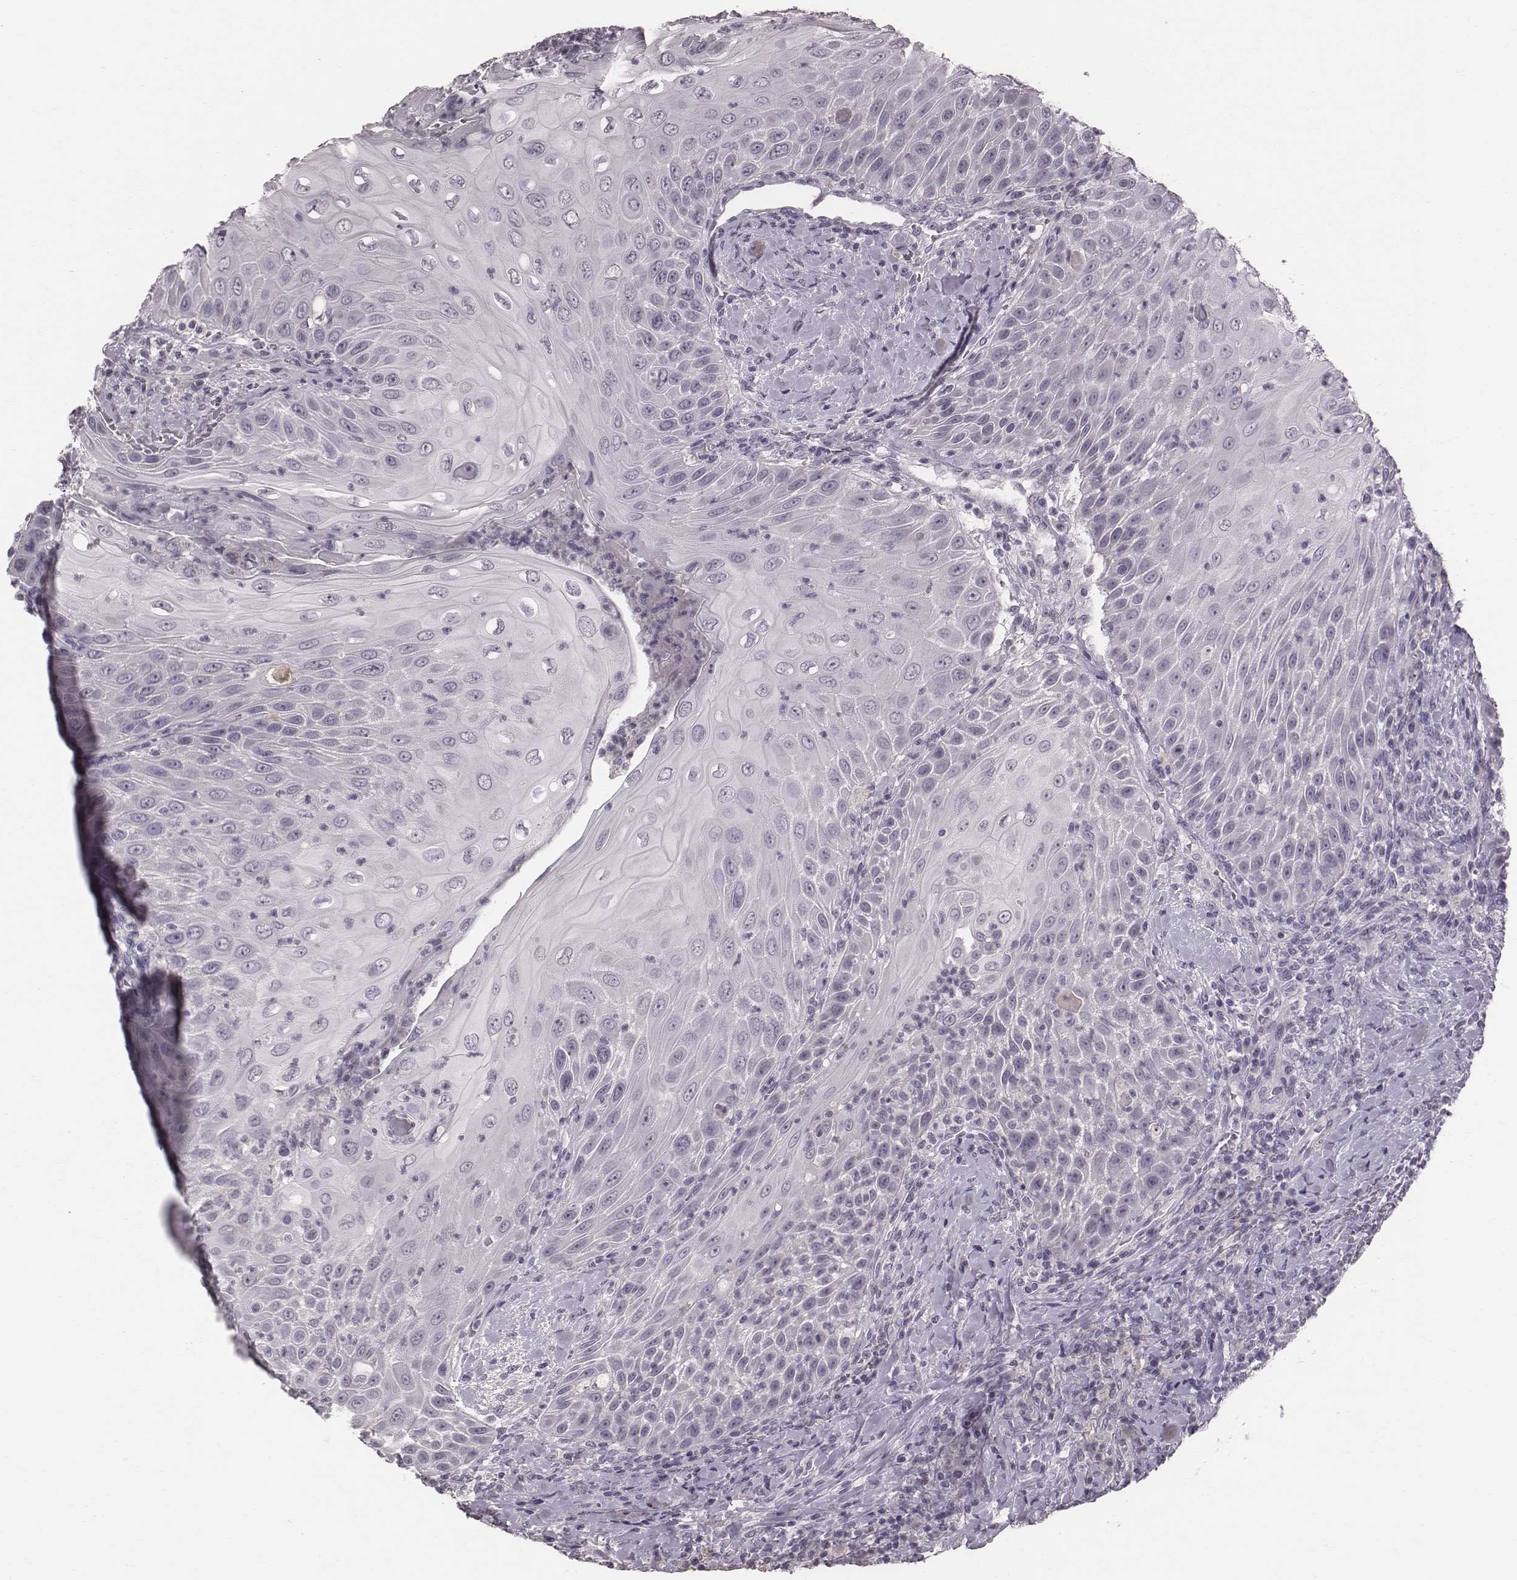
{"staining": {"intensity": "negative", "quantity": "none", "location": "none"}, "tissue": "head and neck cancer", "cell_type": "Tumor cells", "image_type": "cancer", "snomed": [{"axis": "morphology", "description": "Squamous cell carcinoma, NOS"}, {"axis": "topography", "description": "Head-Neck"}], "caption": "A high-resolution histopathology image shows IHC staining of squamous cell carcinoma (head and neck), which shows no significant expression in tumor cells.", "gene": "CFTR", "patient": {"sex": "male", "age": 69}}